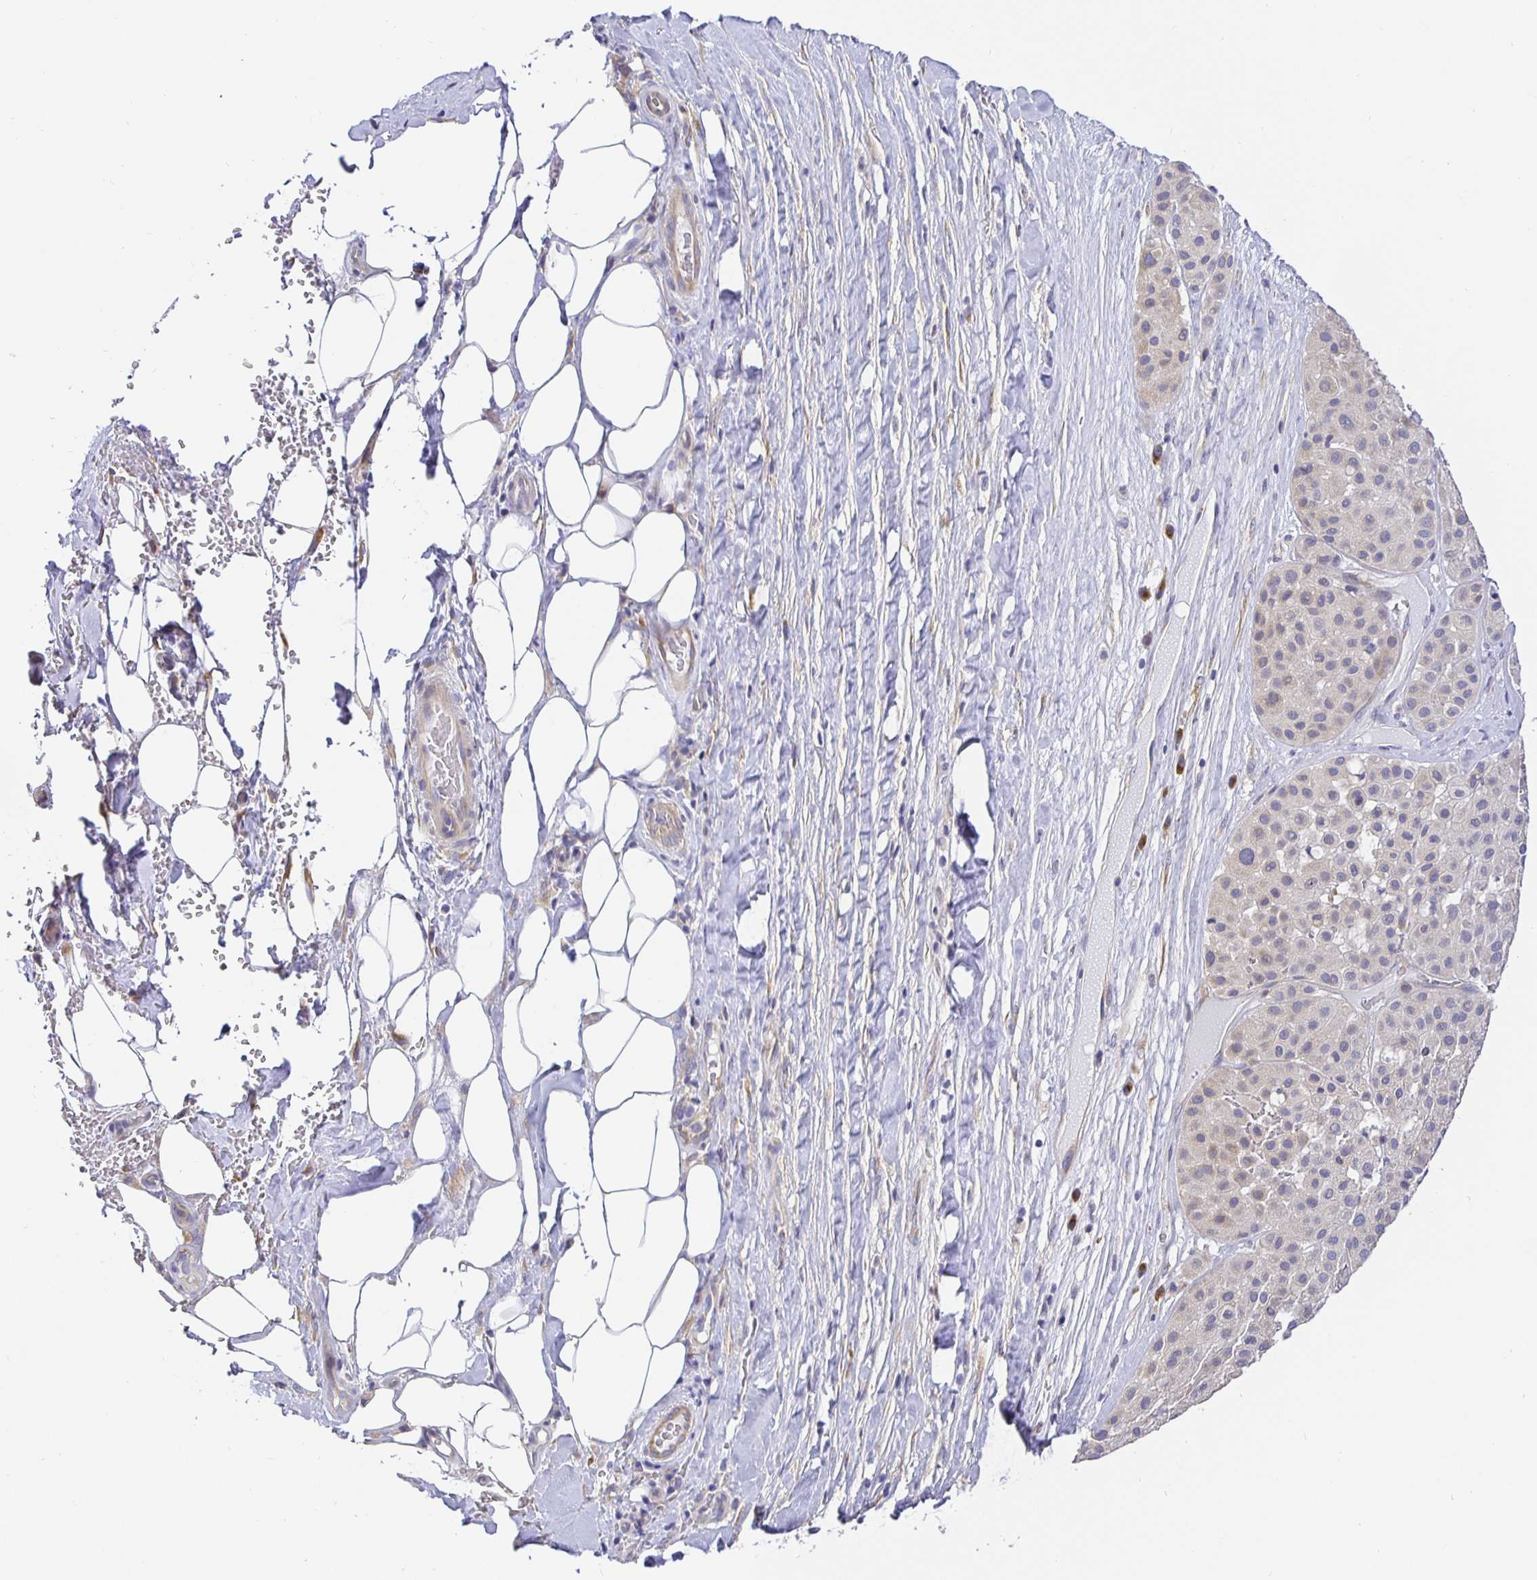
{"staining": {"intensity": "negative", "quantity": "none", "location": "none"}, "tissue": "melanoma", "cell_type": "Tumor cells", "image_type": "cancer", "snomed": [{"axis": "morphology", "description": "Malignant melanoma, Metastatic site"}, {"axis": "topography", "description": "Smooth muscle"}], "caption": "Tumor cells show no significant protein positivity in melanoma.", "gene": "OPALIN", "patient": {"sex": "male", "age": 41}}